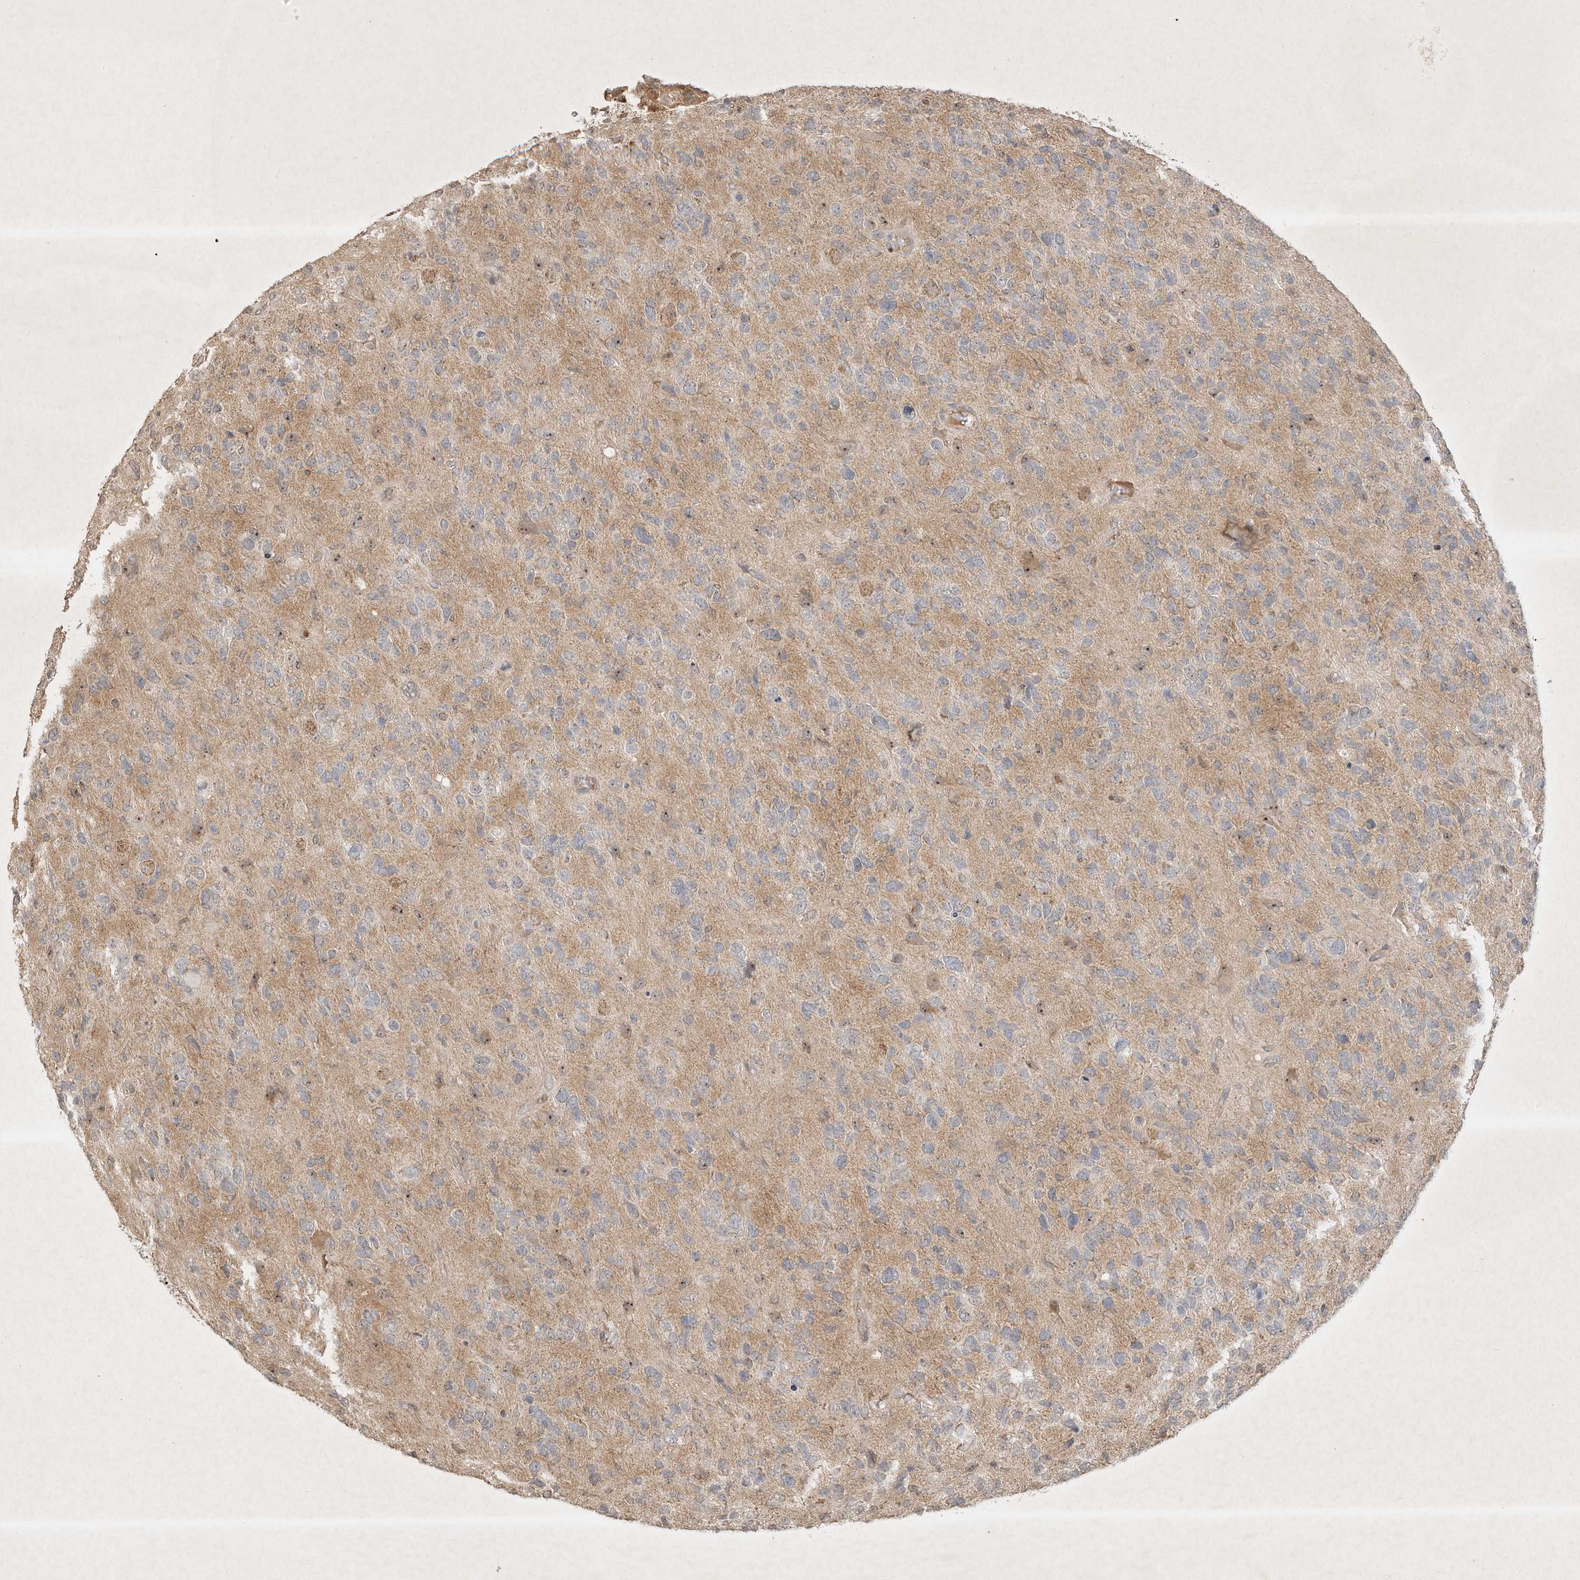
{"staining": {"intensity": "weak", "quantity": "25%-75%", "location": "cytoplasmic/membranous"}, "tissue": "glioma", "cell_type": "Tumor cells", "image_type": "cancer", "snomed": [{"axis": "morphology", "description": "Glioma, malignant, High grade"}, {"axis": "topography", "description": "Brain"}], "caption": "A photomicrograph of glioma stained for a protein reveals weak cytoplasmic/membranous brown staining in tumor cells.", "gene": "BTRC", "patient": {"sex": "female", "age": 58}}